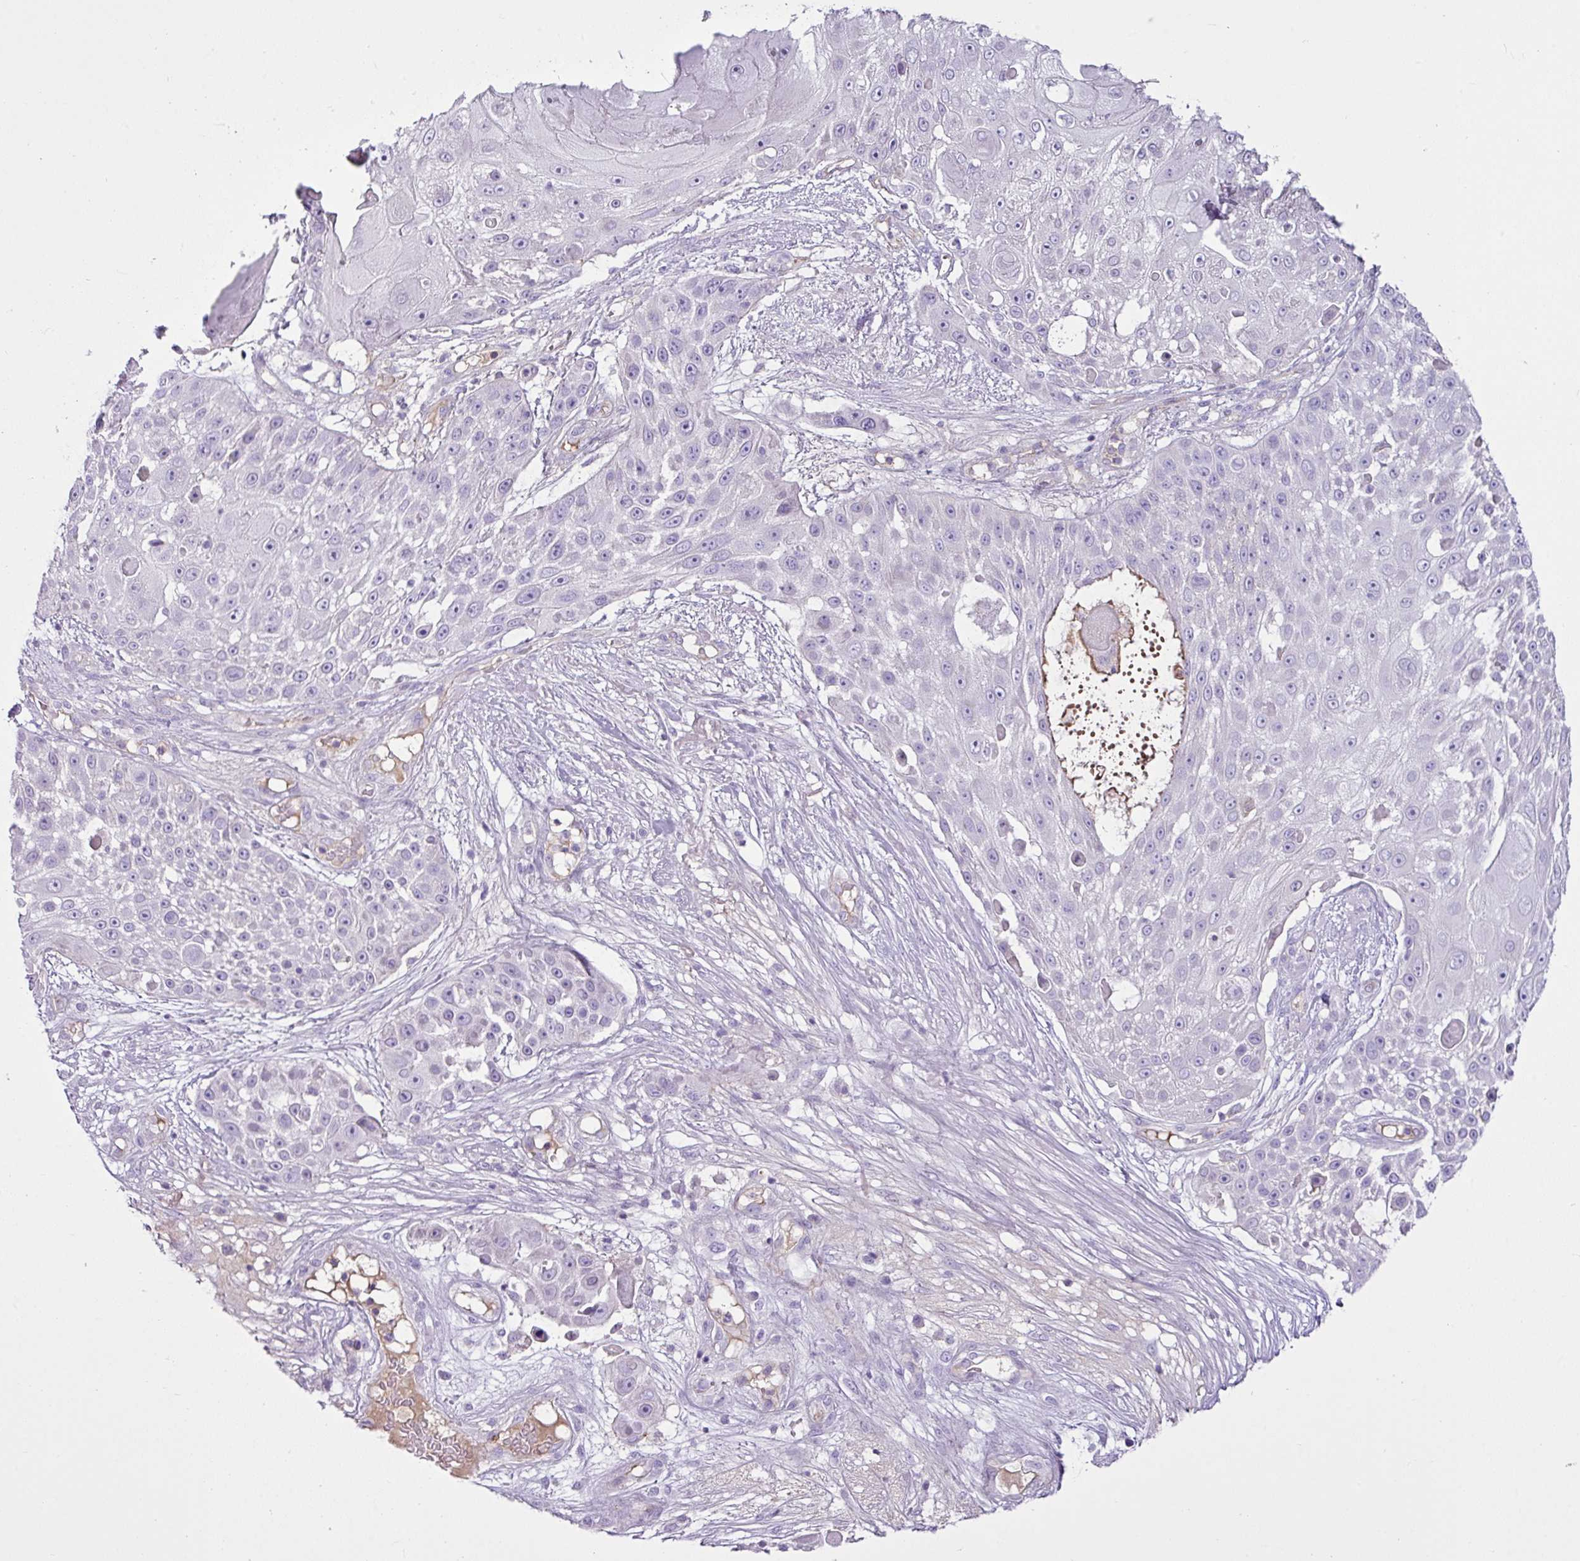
{"staining": {"intensity": "negative", "quantity": "none", "location": "none"}, "tissue": "skin cancer", "cell_type": "Tumor cells", "image_type": "cancer", "snomed": [{"axis": "morphology", "description": "Squamous cell carcinoma, NOS"}, {"axis": "topography", "description": "Skin"}], "caption": "Tumor cells show no significant protein staining in skin squamous cell carcinoma. (DAB immunohistochemistry, high magnification).", "gene": "EME2", "patient": {"sex": "female", "age": 86}}